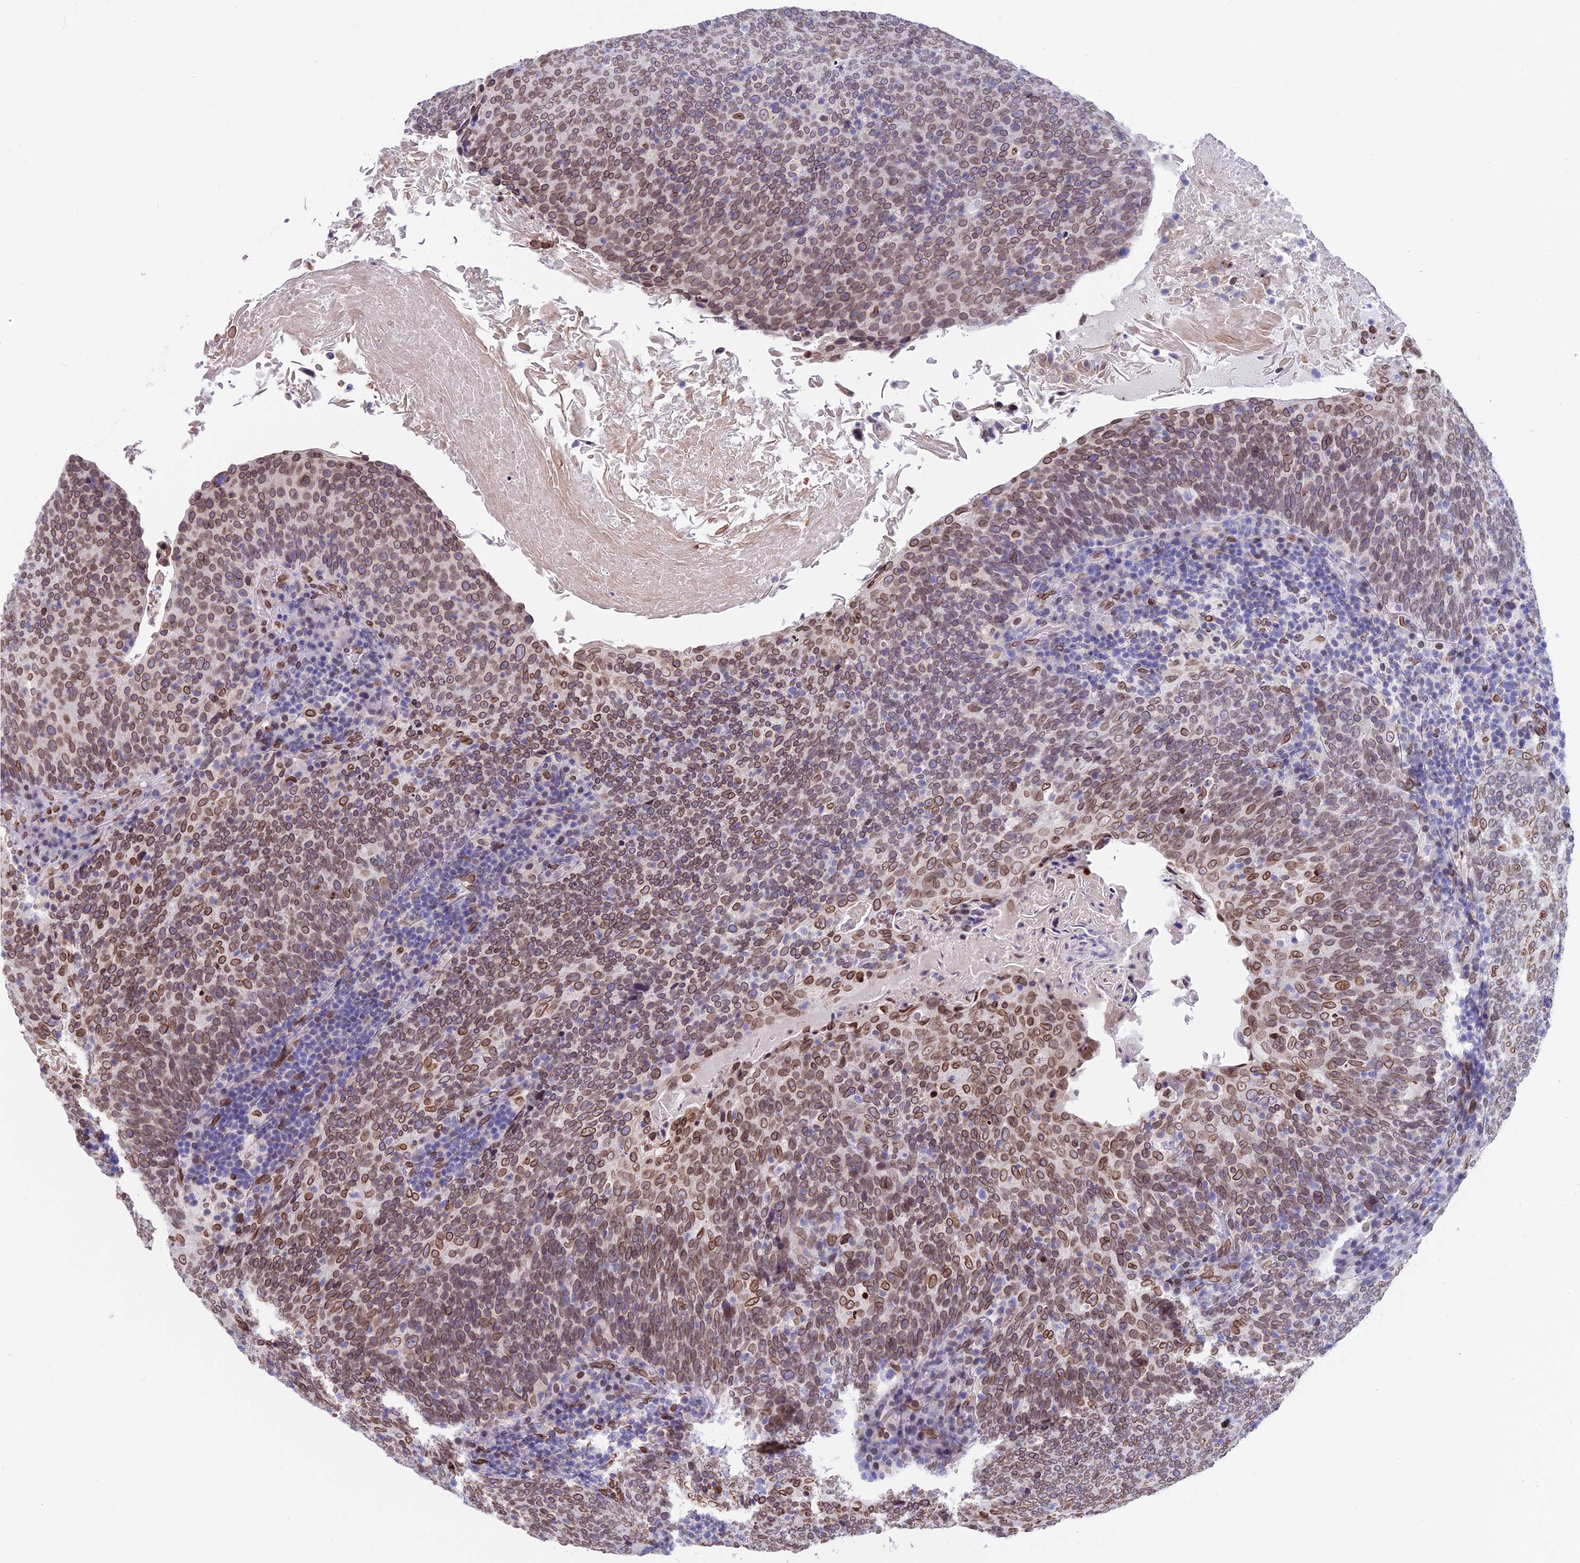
{"staining": {"intensity": "moderate", "quantity": ">75%", "location": "cytoplasmic/membranous,nuclear"}, "tissue": "head and neck cancer", "cell_type": "Tumor cells", "image_type": "cancer", "snomed": [{"axis": "morphology", "description": "Squamous cell carcinoma, NOS"}, {"axis": "morphology", "description": "Squamous cell carcinoma, metastatic, NOS"}, {"axis": "topography", "description": "Lymph node"}, {"axis": "topography", "description": "Head-Neck"}], "caption": "A medium amount of moderate cytoplasmic/membranous and nuclear expression is appreciated in approximately >75% of tumor cells in head and neck cancer tissue.", "gene": "TMPRSS7", "patient": {"sex": "male", "age": 62}}